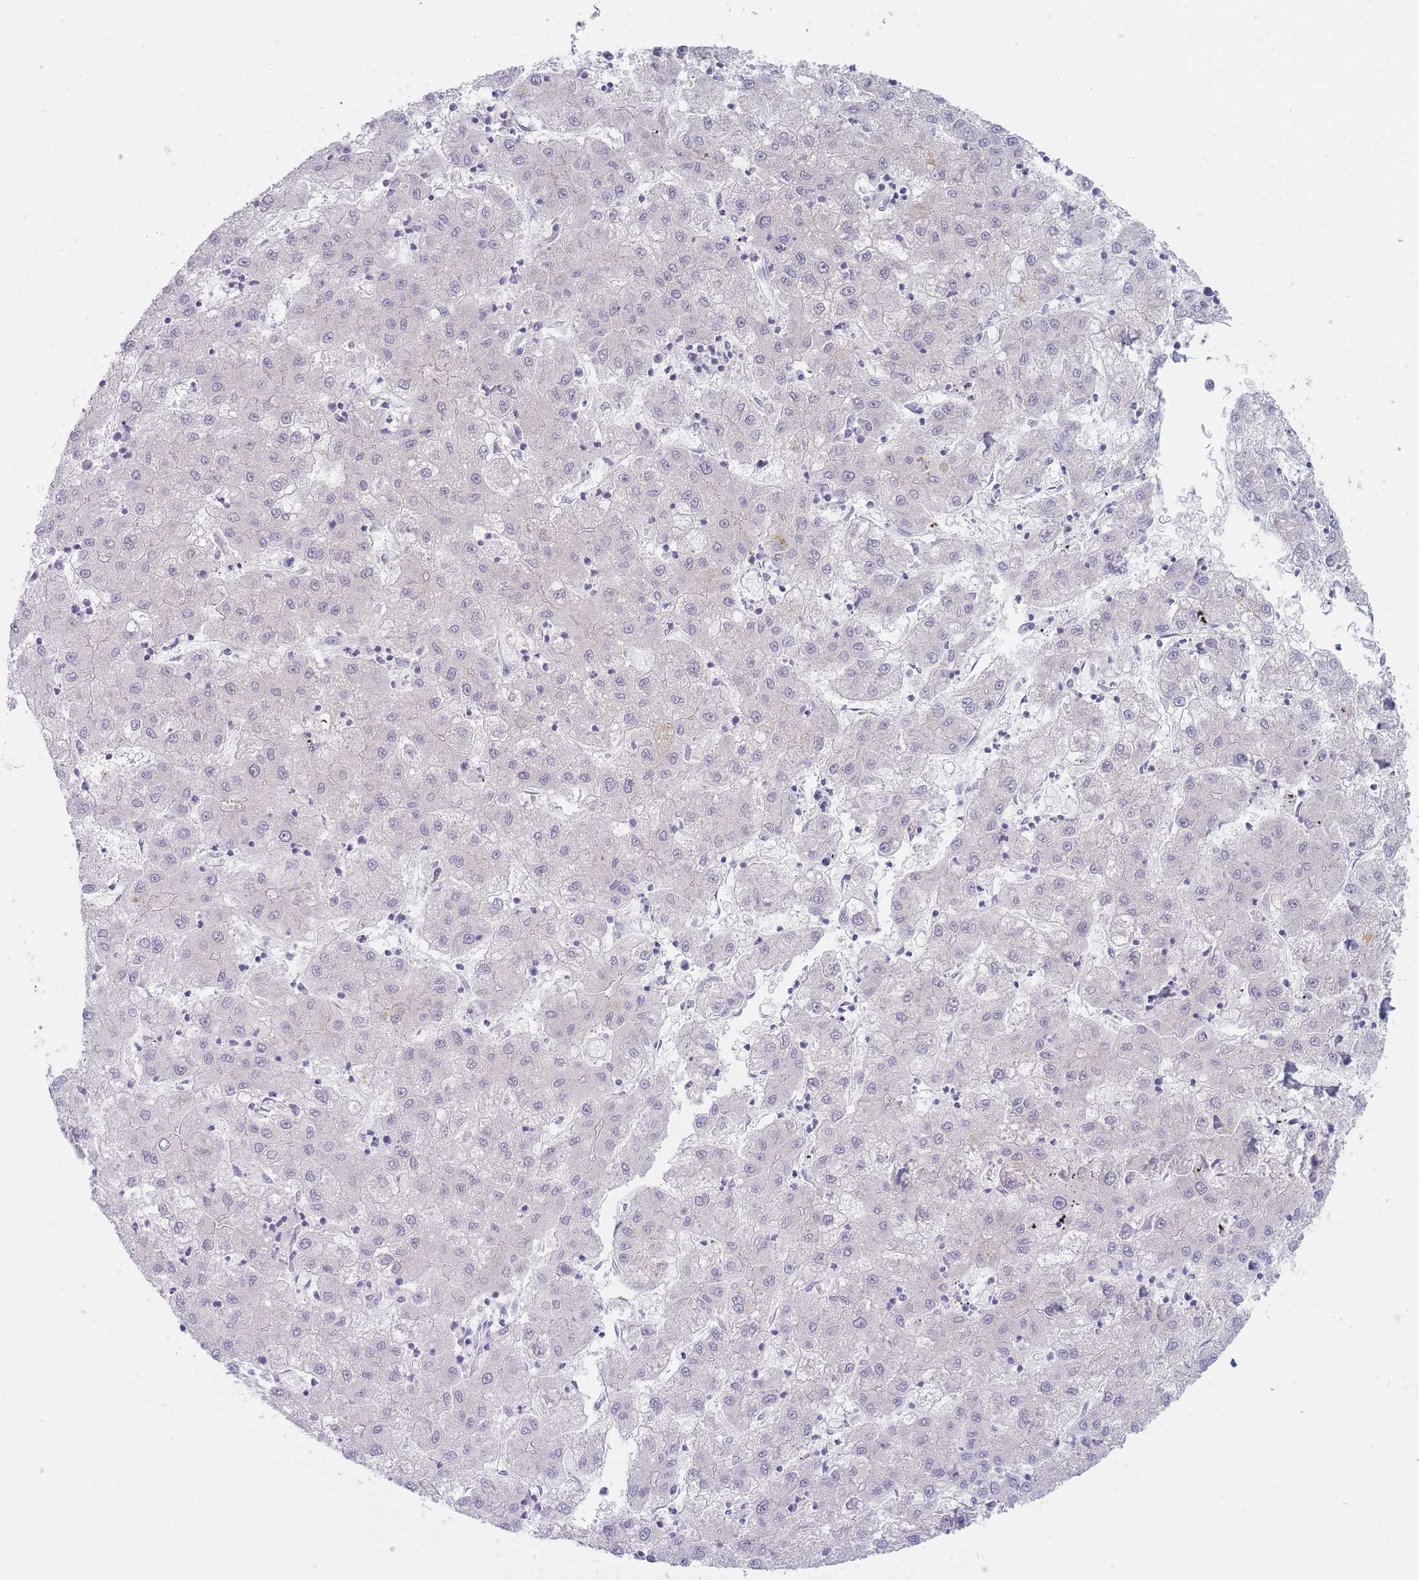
{"staining": {"intensity": "negative", "quantity": "none", "location": "none"}, "tissue": "liver cancer", "cell_type": "Tumor cells", "image_type": "cancer", "snomed": [{"axis": "morphology", "description": "Carcinoma, Hepatocellular, NOS"}, {"axis": "topography", "description": "Liver"}], "caption": "Image shows no protein expression in tumor cells of liver cancer (hepatocellular carcinoma) tissue.", "gene": "IFNA6", "patient": {"sex": "male", "age": 72}}